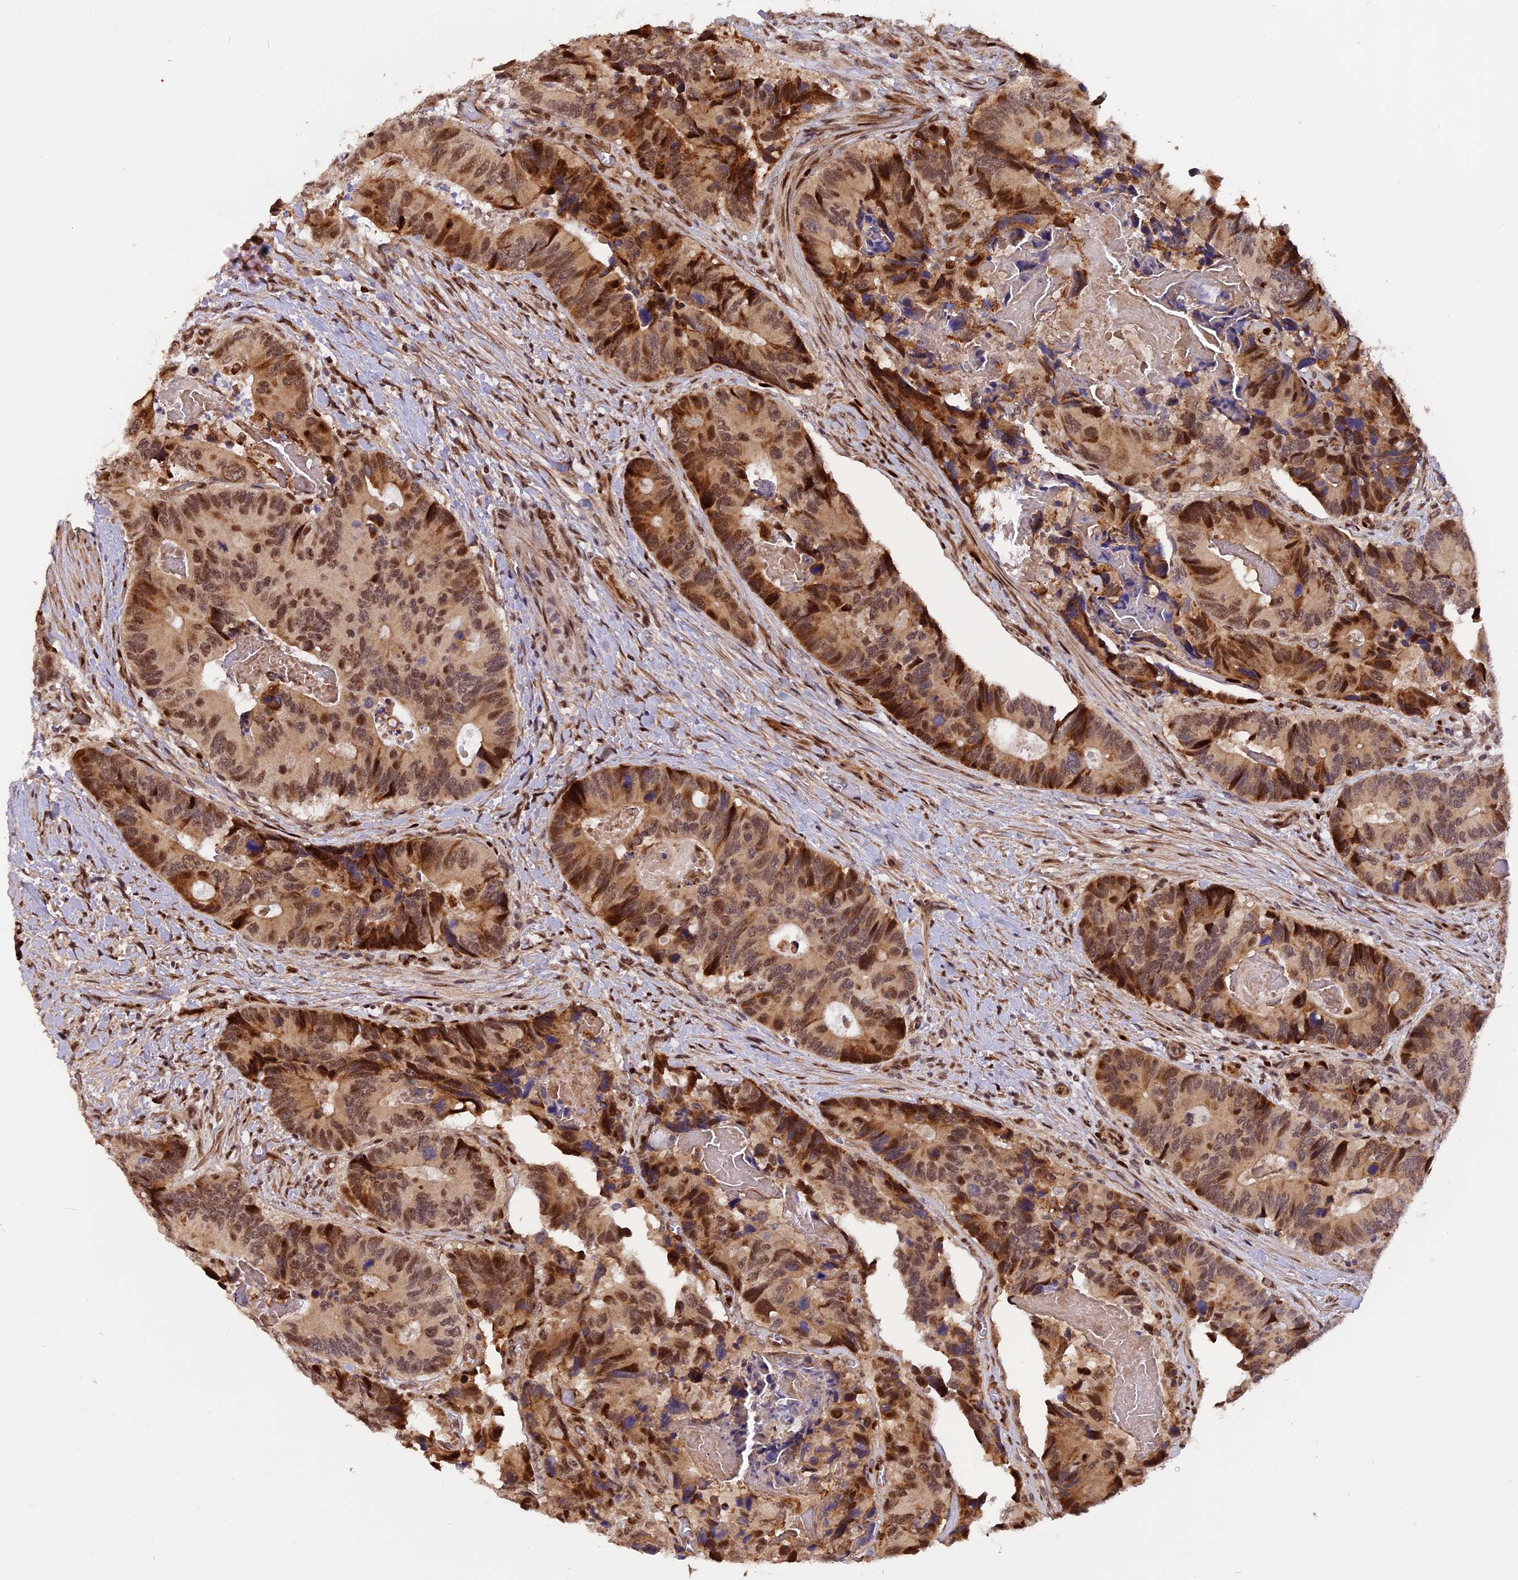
{"staining": {"intensity": "moderate", "quantity": ">75%", "location": "cytoplasmic/membranous,nuclear"}, "tissue": "colorectal cancer", "cell_type": "Tumor cells", "image_type": "cancer", "snomed": [{"axis": "morphology", "description": "Adenocarcinoma, NOS"}, {"axis": "topography", "description": "Colon"}], "caption": "This is an image of immunohistochemistry (IHC) staining of colorectal adenocarcinoma, which shows moderate expression in the cytoplasmic/membranous and nuclear of tumor cells.", "gene": "MICALL1", "patient": {"sex": "male", "age": 84}}